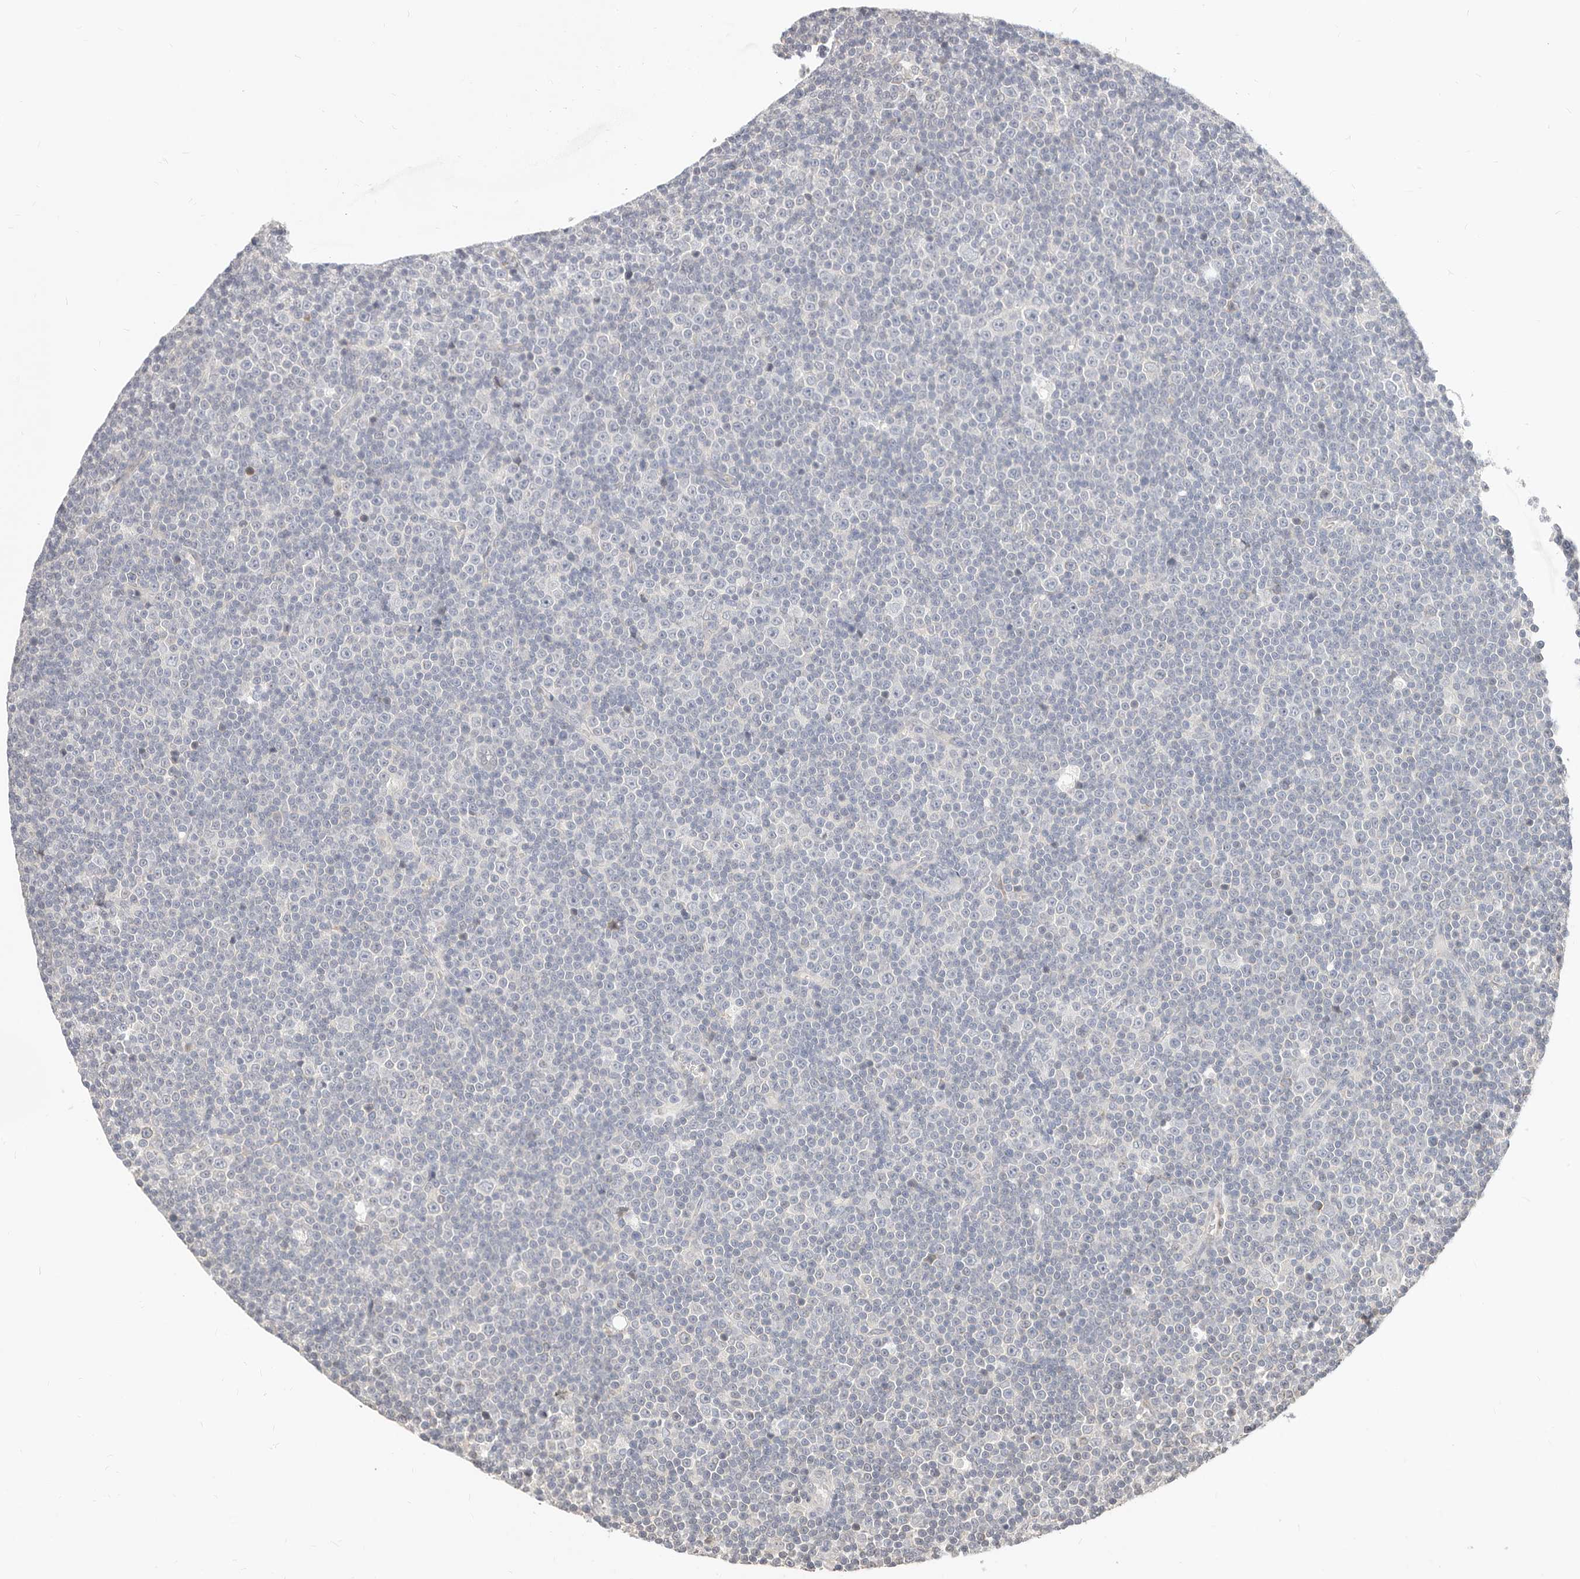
{"staining": {"intensity": "negative", "quantity": "none", "location": "none"}, "tissue": "lymphoma", "cell_type": "Tumor cells", "image_type": "cancer", "snomed": [{"axis": "morphology", "description": "Malignant lymphoma, non-Hodgkin's type, Low grade"}, {"axis": "topography", "description": "Lymph node"}], "caption": "Immunohistochemistry (IHC) micrograph of malignant lymphoma, non-Hodgkin's type (low-grade) stained for a protein (brown), which exhibits no expression in tumor cells. The staining is performed using DAB (3,3'-diaminobenzidine) brown chromogen with nuclei counter-stained in using hematoxylin.", "gene": "DTNBP1", "patient": {"sex": "female", "age": 67}}